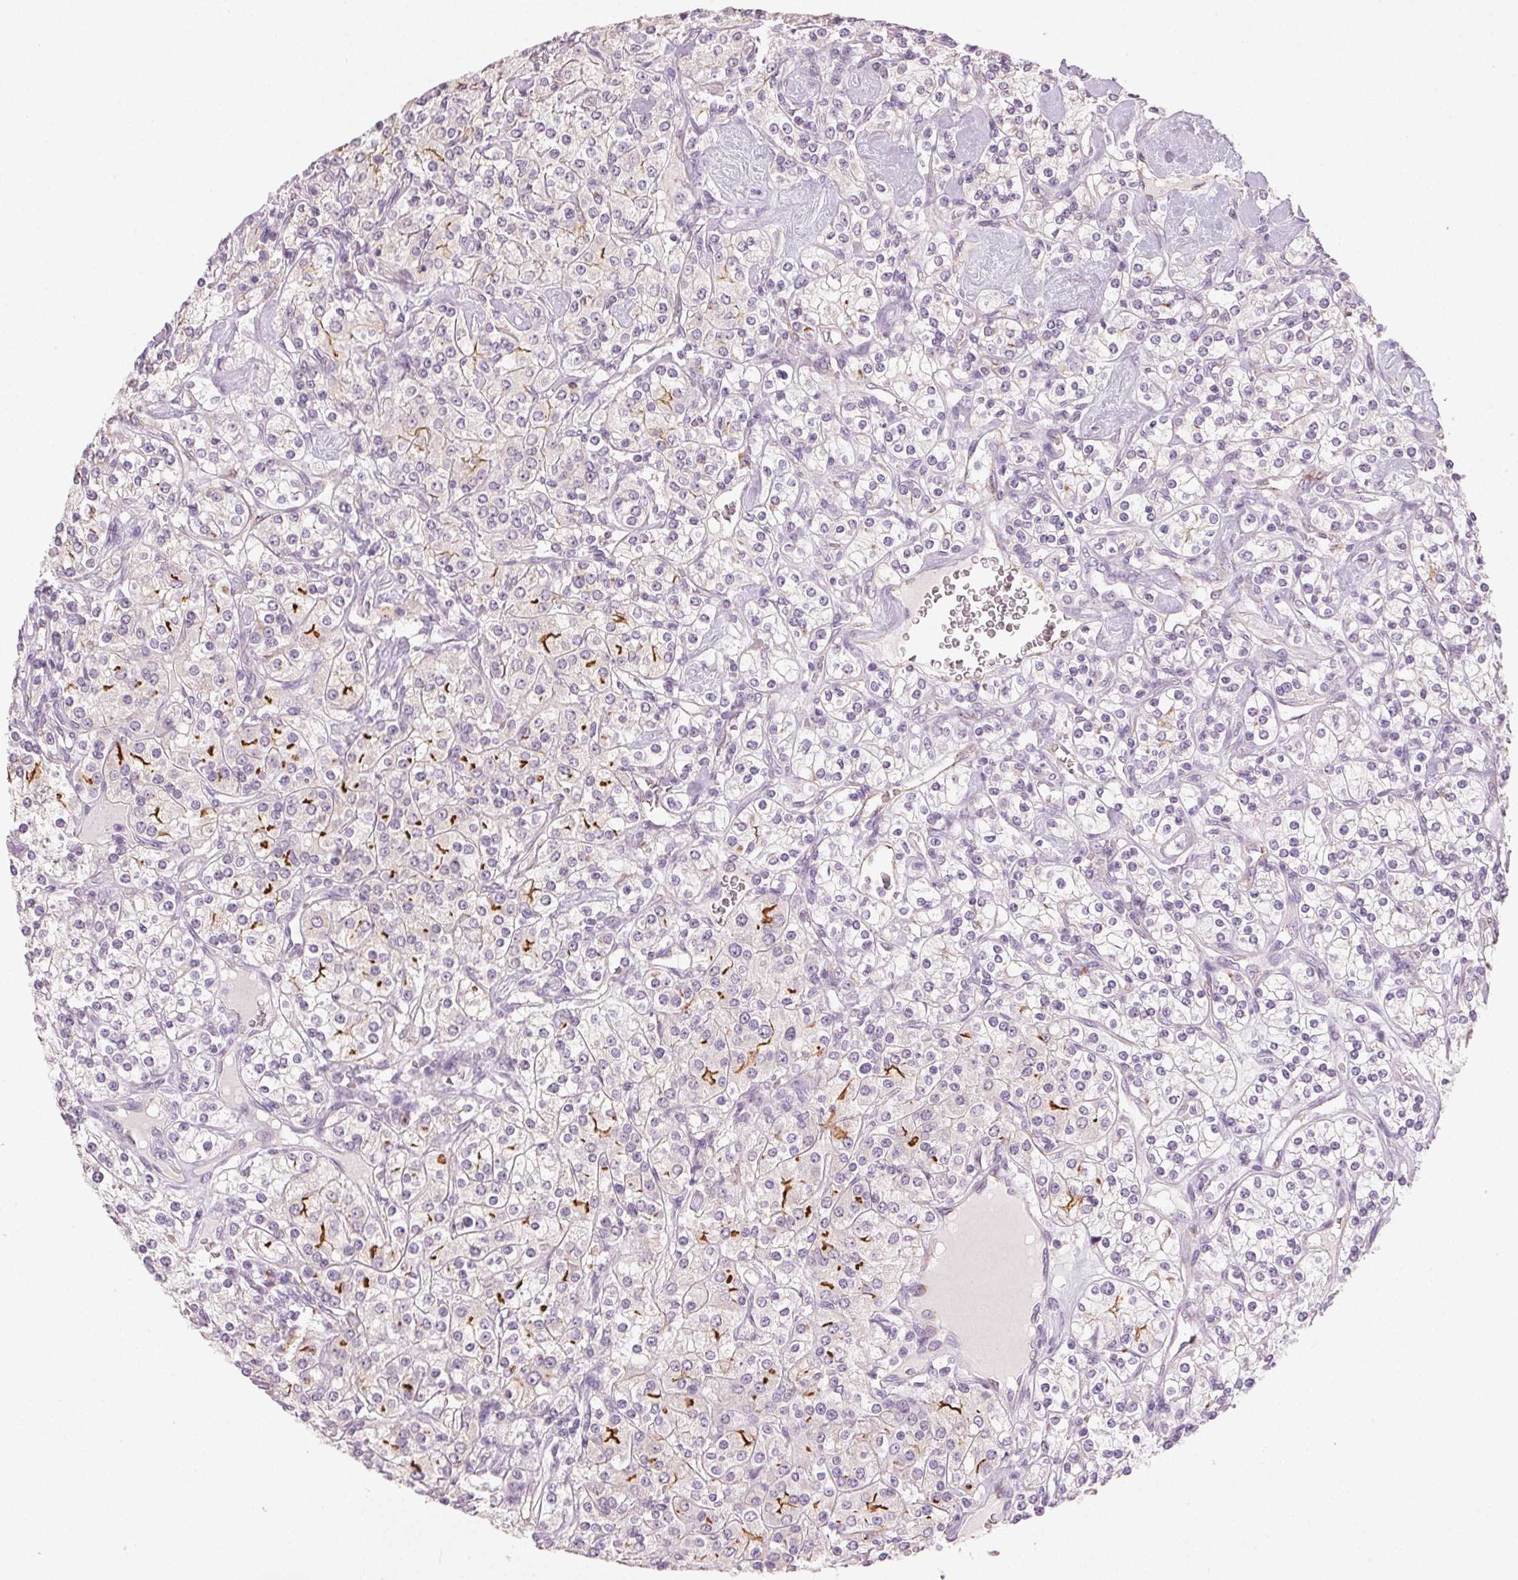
{"staining": {"intensity": "moderate", "quantity": "<25%", "location": "cytoplasmic/membranous"}, "tissue": "renal cancer", "cell_type": "Tumor cells", "image_type": "cancer", "snomed": [{"axis": "morphology", "description": "Adenocarcinoma, NOS"}, {"axis": "topography", "description": "Kidney"}], "caption": "Immunohistochemical staining of renal adenocarcinoma shows low levels of moderate cytoplasmic/membranous staining in approximately <25% of tumor cells. (brown staining indicates protein expression, while blue staining denotes nuclei).", "gene": "CLTRN", "patient": {"sex": "male", "age": 77}}